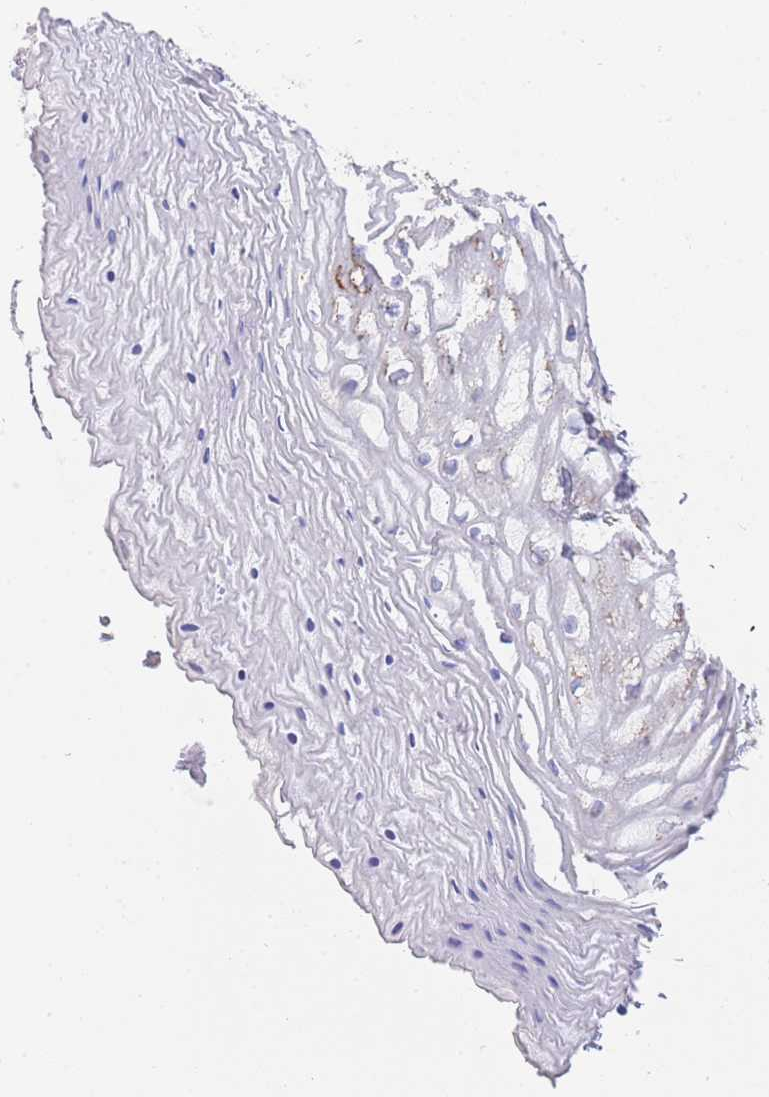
{"staining": {"intensity": "strong", "quantity": "25%-75%", "location": "cytoplasmic/membranous"}, "tissue": "vagina", "cell_type": "Squamous epithelial cells", "image_type": "normal", "snomed": [{"axis": "morphology", "description": "Normal tissue, NOS"}, {"axis": "topography", "description": "Vagina"}], "caption": "Squamous epithelial cells demonstrate high levels of strong cytoplasmic/membranous expression in approximately 25%-75% of cells in unremarkable human vagina.", "gene": "GSTM1", "patient": {"sex": "female", "age": 65}}